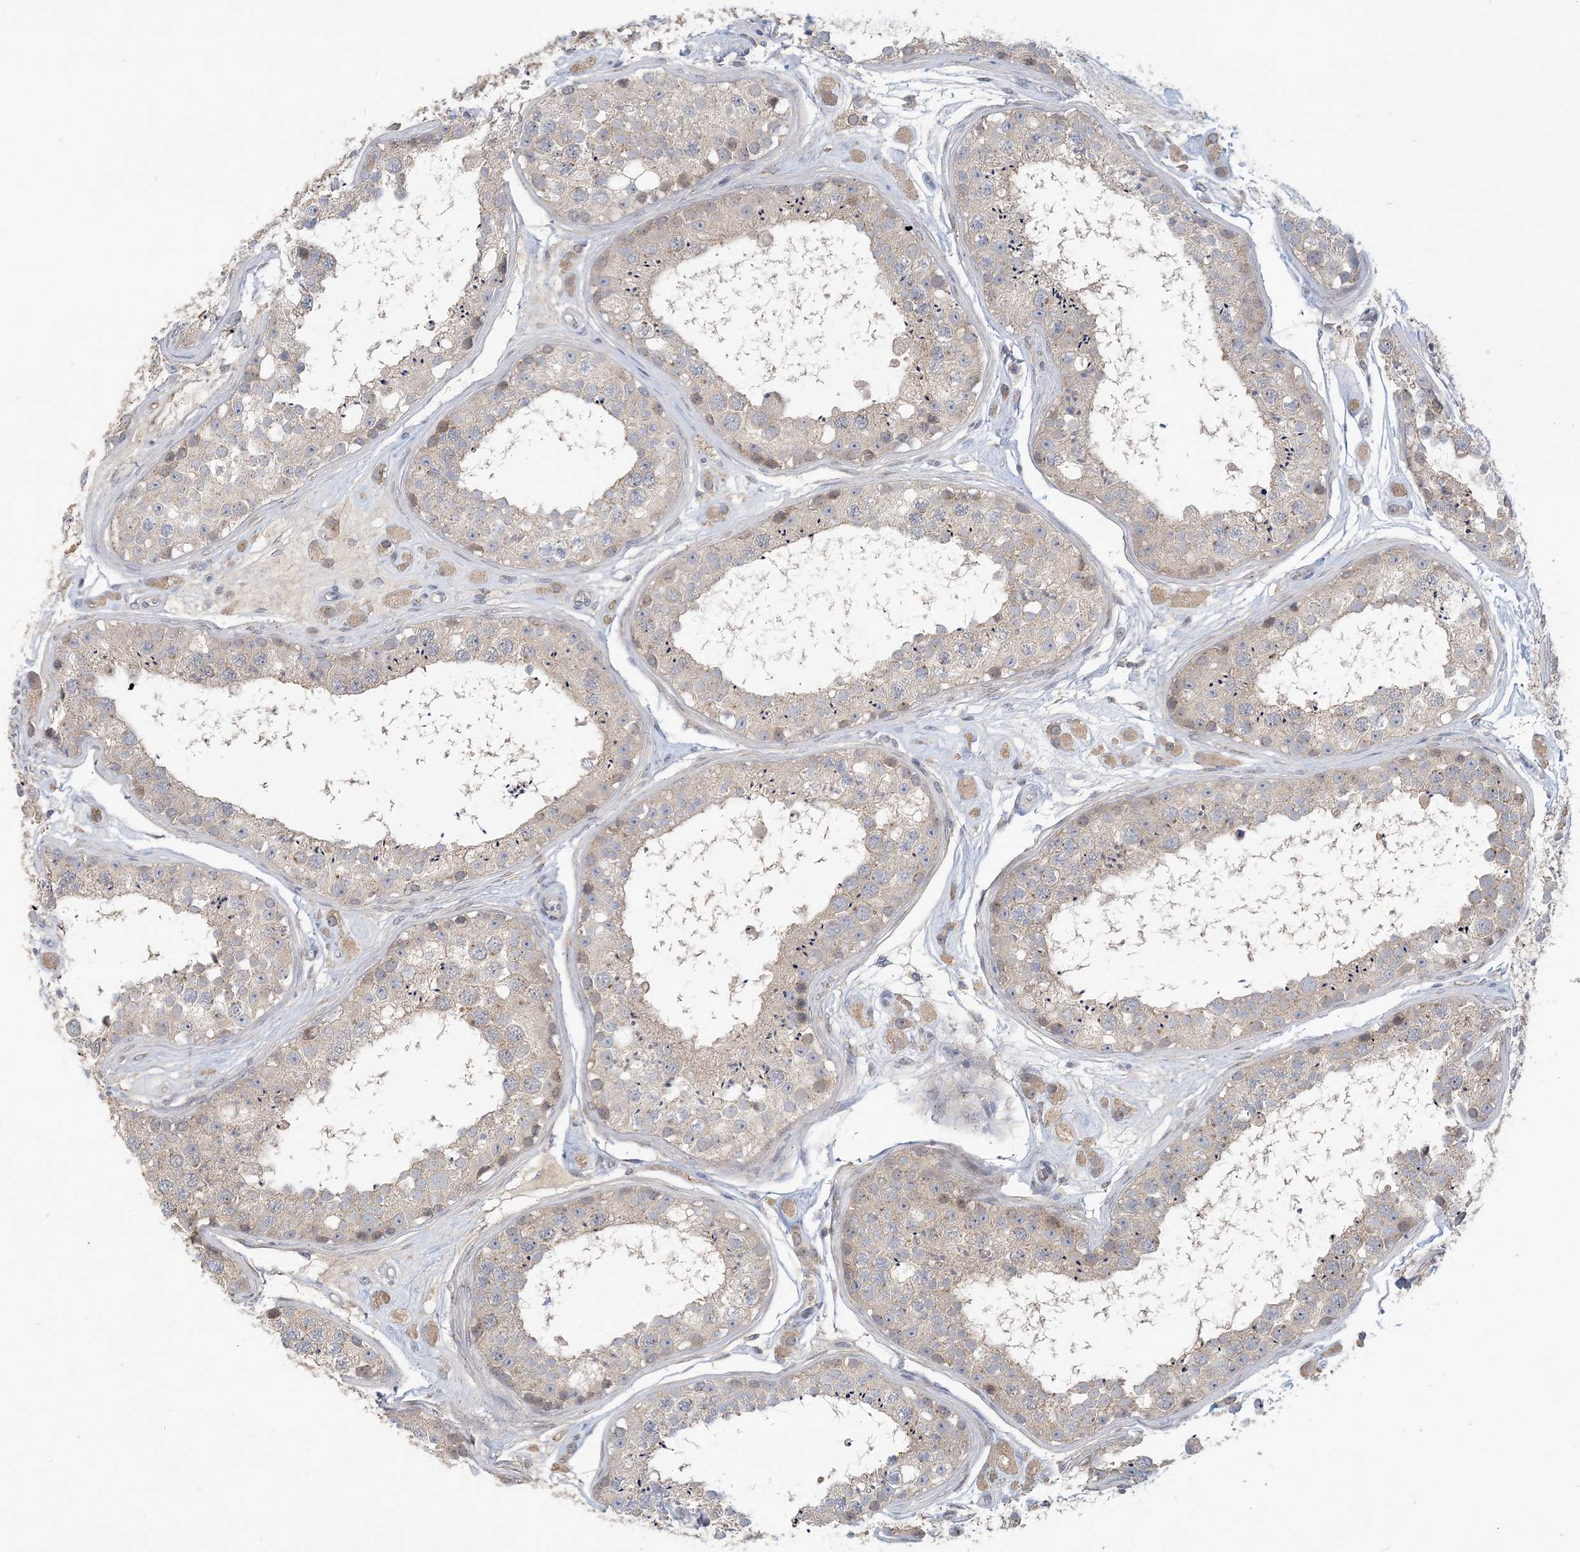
{"staining": {"intensity": "weak", "quantity": "<25%", "location": "cytoplasmic/membranous"}, "tissue": "testis", "cell_type": "Cells in seminiferous ducts", "image_type": "normal", "snomed": [{"axis": "morphology", "description": "Normal tissue, NOS"}, {"axis": "topography", "description": "Testis"}], "caption": "High magnification brightfield microscopy of normal testis stained with DAB (brown) and counterstained with hematoxylin (blue): cells in seminiferous ducts show no significant positivity.", "gene": "ANKRD35", "patient": {"sex": "male", "age": 25}}